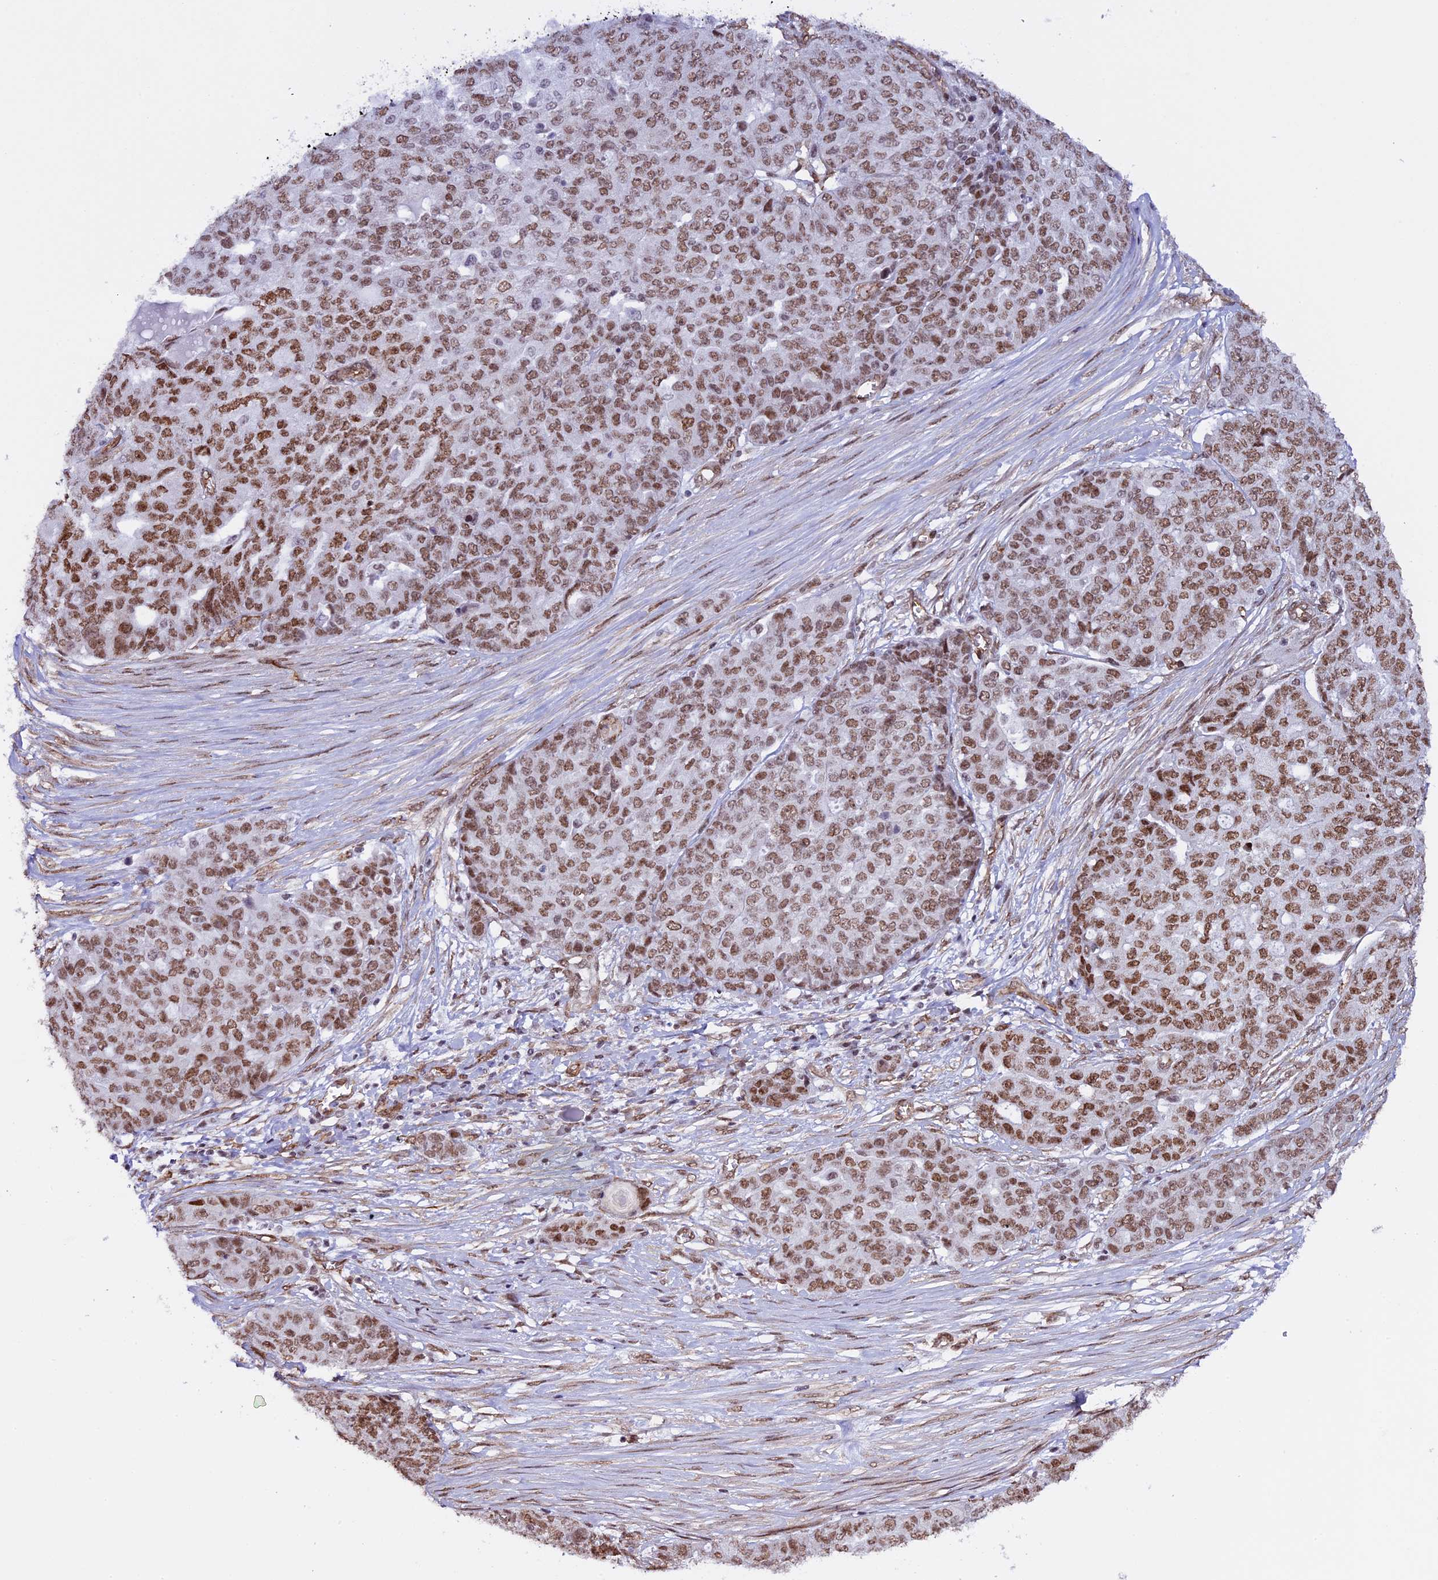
{"staining": {"intensity": "moderate", "quantity": ">75%", "location": "nuclear"}, "tissue": "ovarian cancer", "cell_type": "Tumor cells", "image_type": "cancer", "snomed": [{"axis": "morphology", "description": "Cystadenocarcinoma, serous, NOS"}, {"axis": "topography", "description": "Soft tissue"}, {"axis": "topography", "description": "Ovary"}], "caption": "This photomicrograph reveals immunohistochemistry staining of human serous cystadenocarcinoma (ovarian), with medium moderate nuclear expression in approximately >75% of tumor cells.", "gene": "MPHOSPH8", "patient": {"sex": "female", "age": 57}}